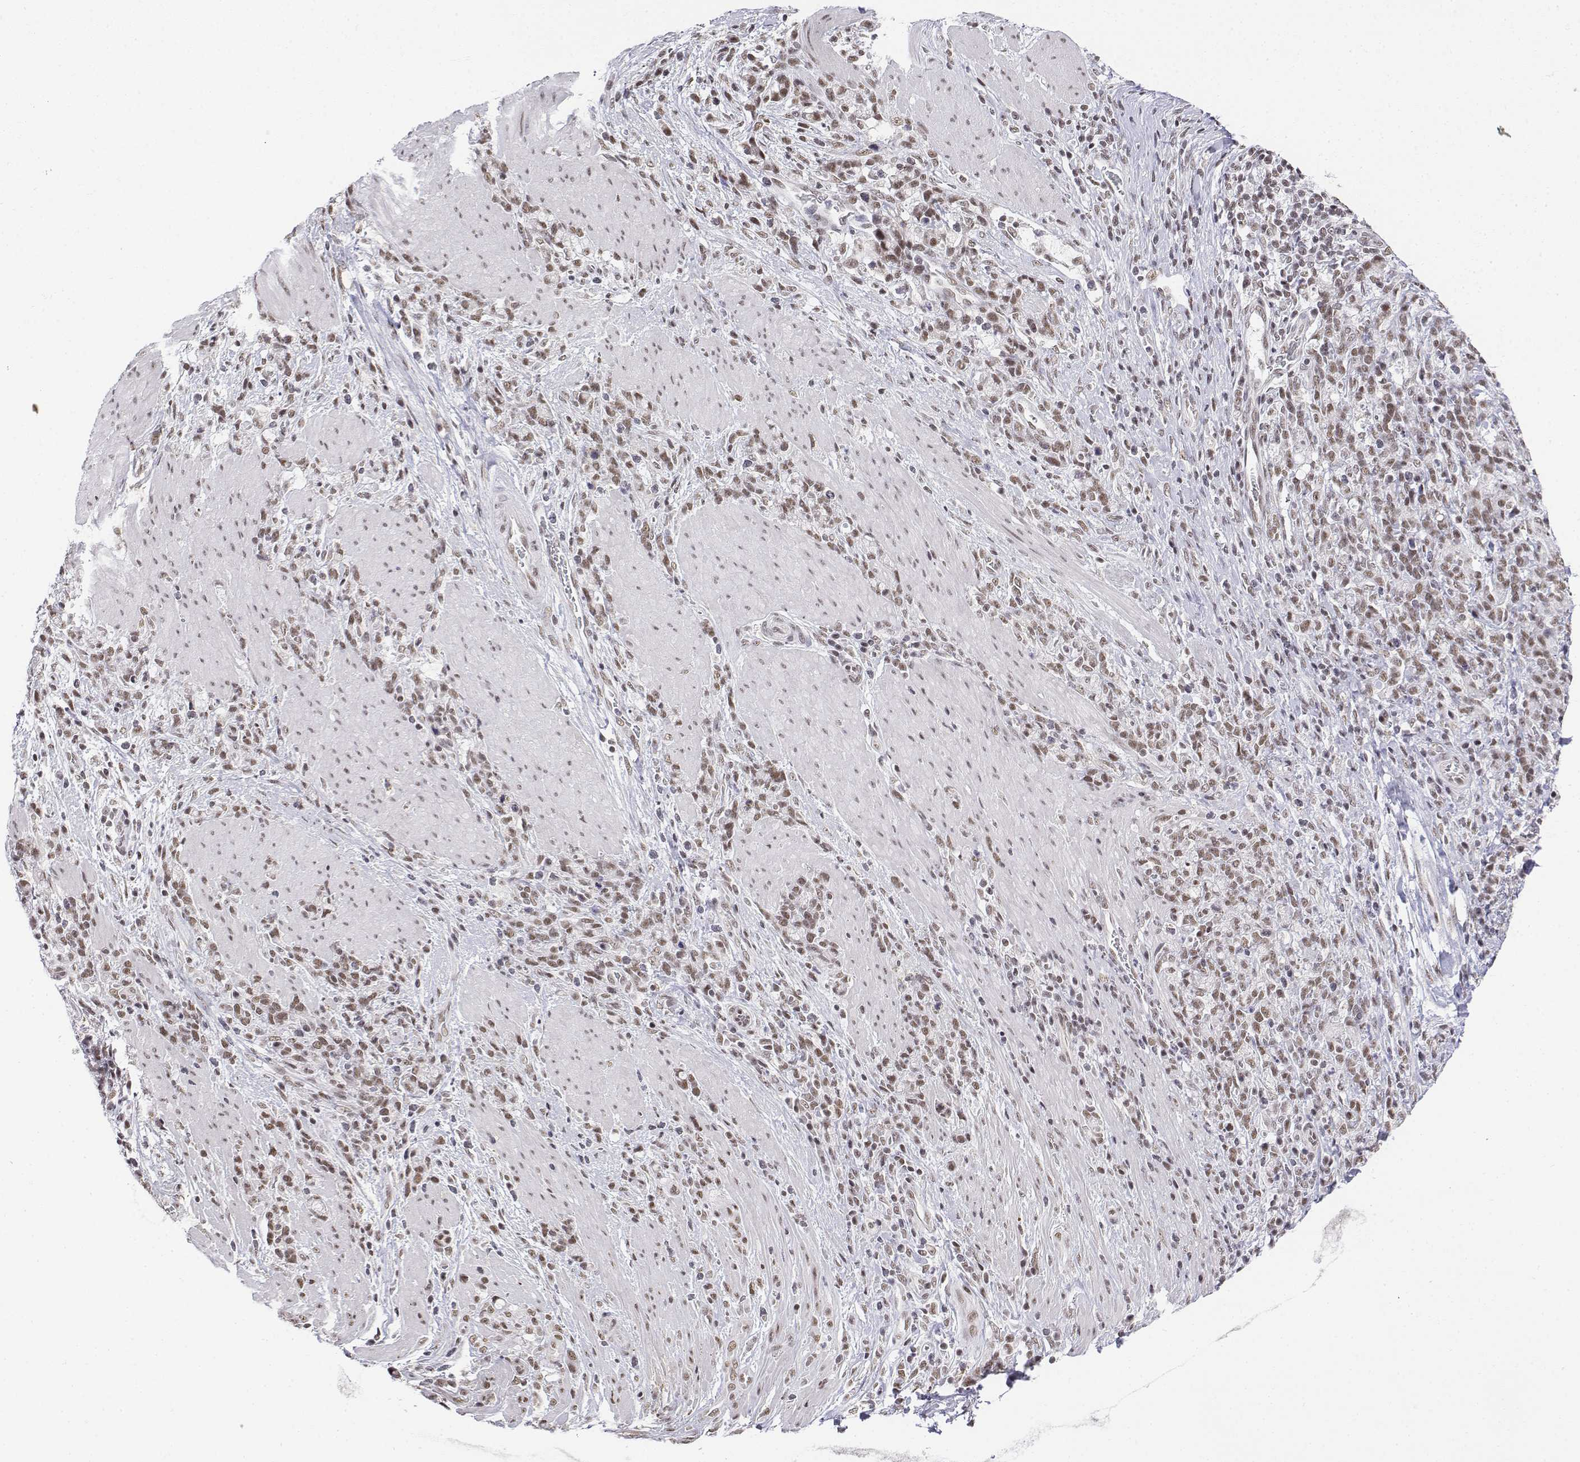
{"staining": {"intensity": "moderate", "quantity": ">75%", "location": "nuclear"}, "tissue": "stomach cancer", "cell_type": "Tumor cells", "image_type": "cancer", "snomed": [{"axis": "morphology", "description": "Adenocarcinoma, NOS"}, {"axis": "topography", "description": "Stomach"}], "caption": "A micrograph of stomach adenocarcinoma stained for a protein demonstrates moderate nuclear brown staining in tumor cells.", "gene": "SETD1A", "patient": {"sex": "female", "age": 57}}